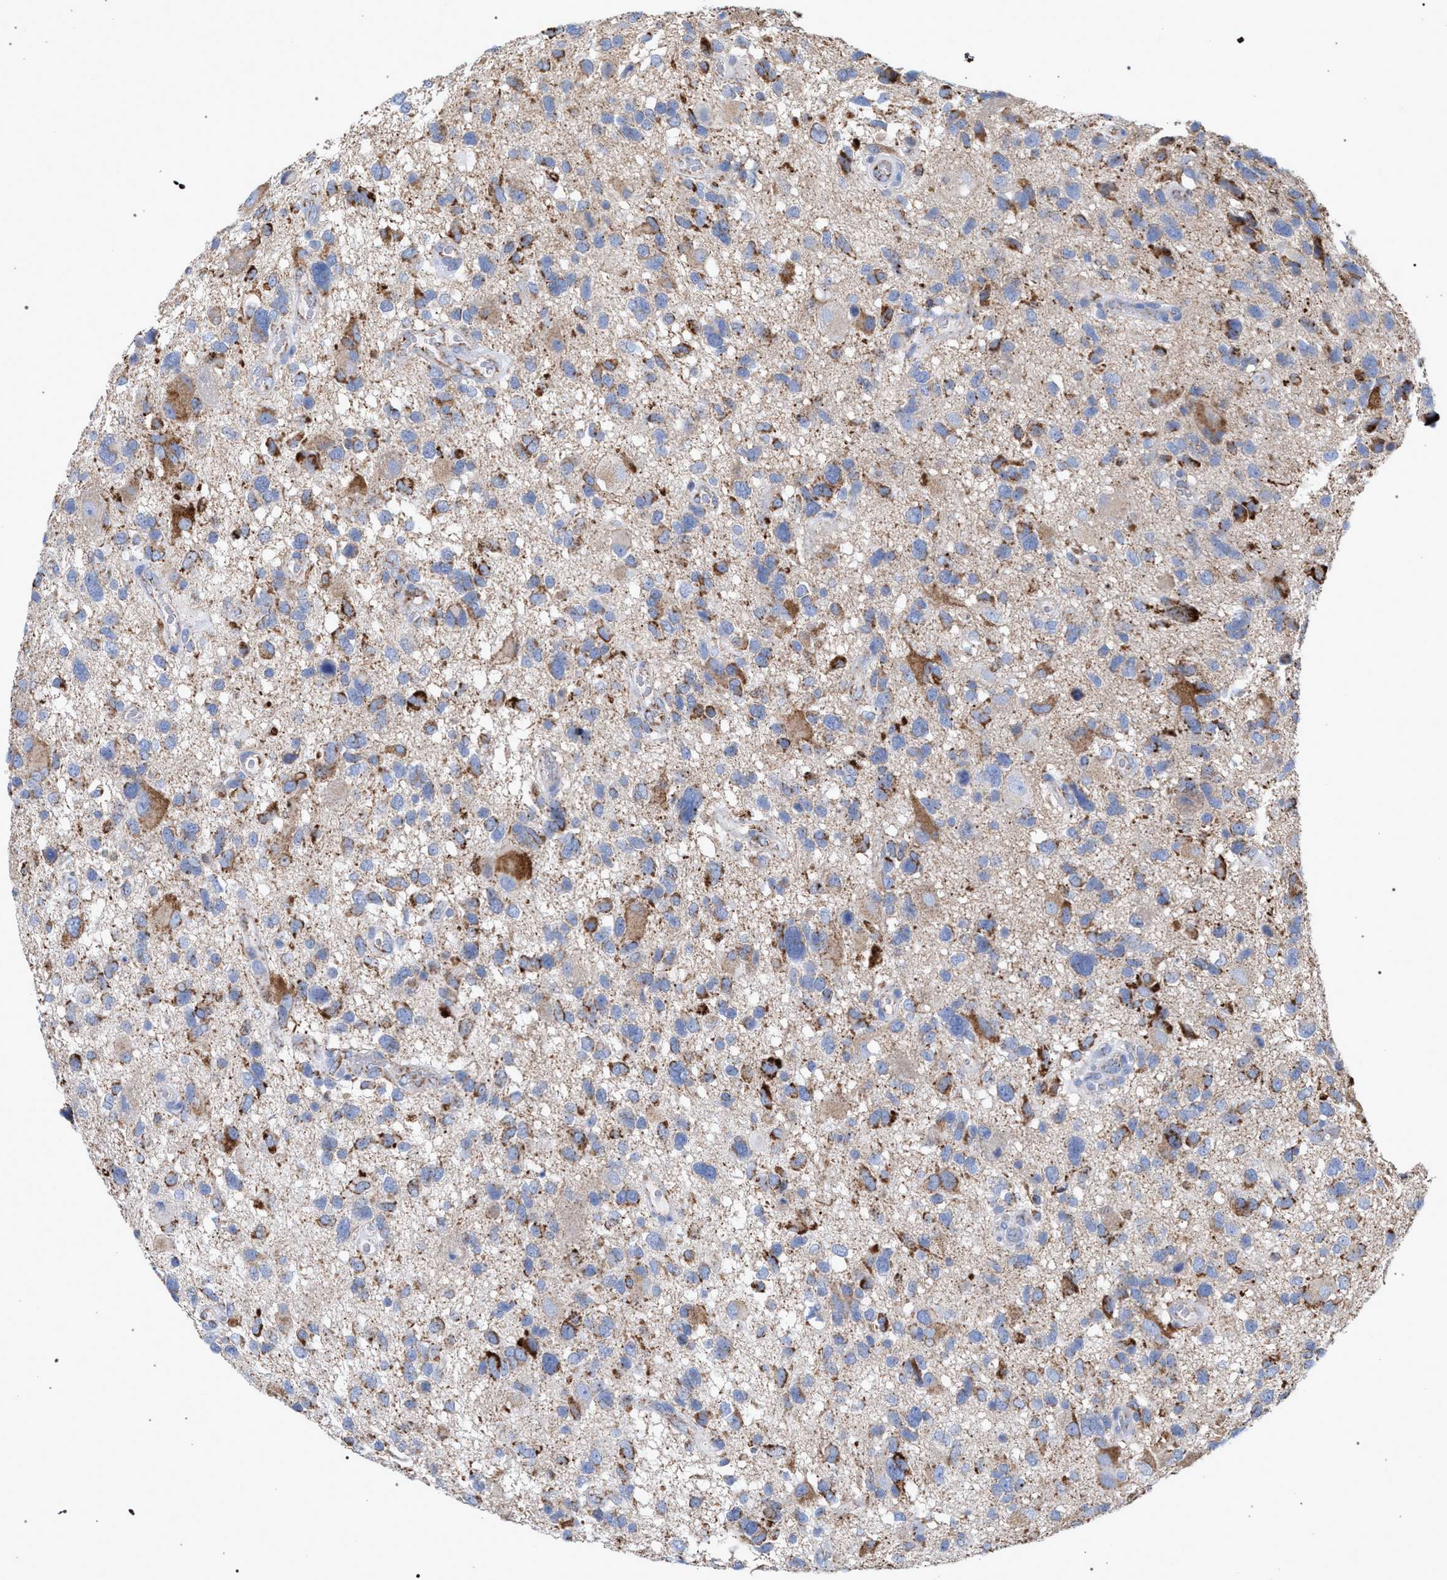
{"staining": {"intensity": "moderate", "quantity": "25%-75%", "location": "cytoplasmic/membranous"}, "tissue": "glioma", "cell_type": "Tumor cells", "image_type": "cancer", "snomed": [{"axis": "morphology", "description": "Glioma, malignant, High grade"}, {"axis": "topography", "description": "Brain"}], "caption": "Protein staining shows moderate cytoplasmic/membranous staining in about 25%-75% of tumor cells in high-grade glioma (malignant). Using DAB (brown) and hematoxylin (blue) stains, captured at high magnification using brightfield microscopy.", "gene": "ECI2", "patient": {"sex": "male", "age": 33}}